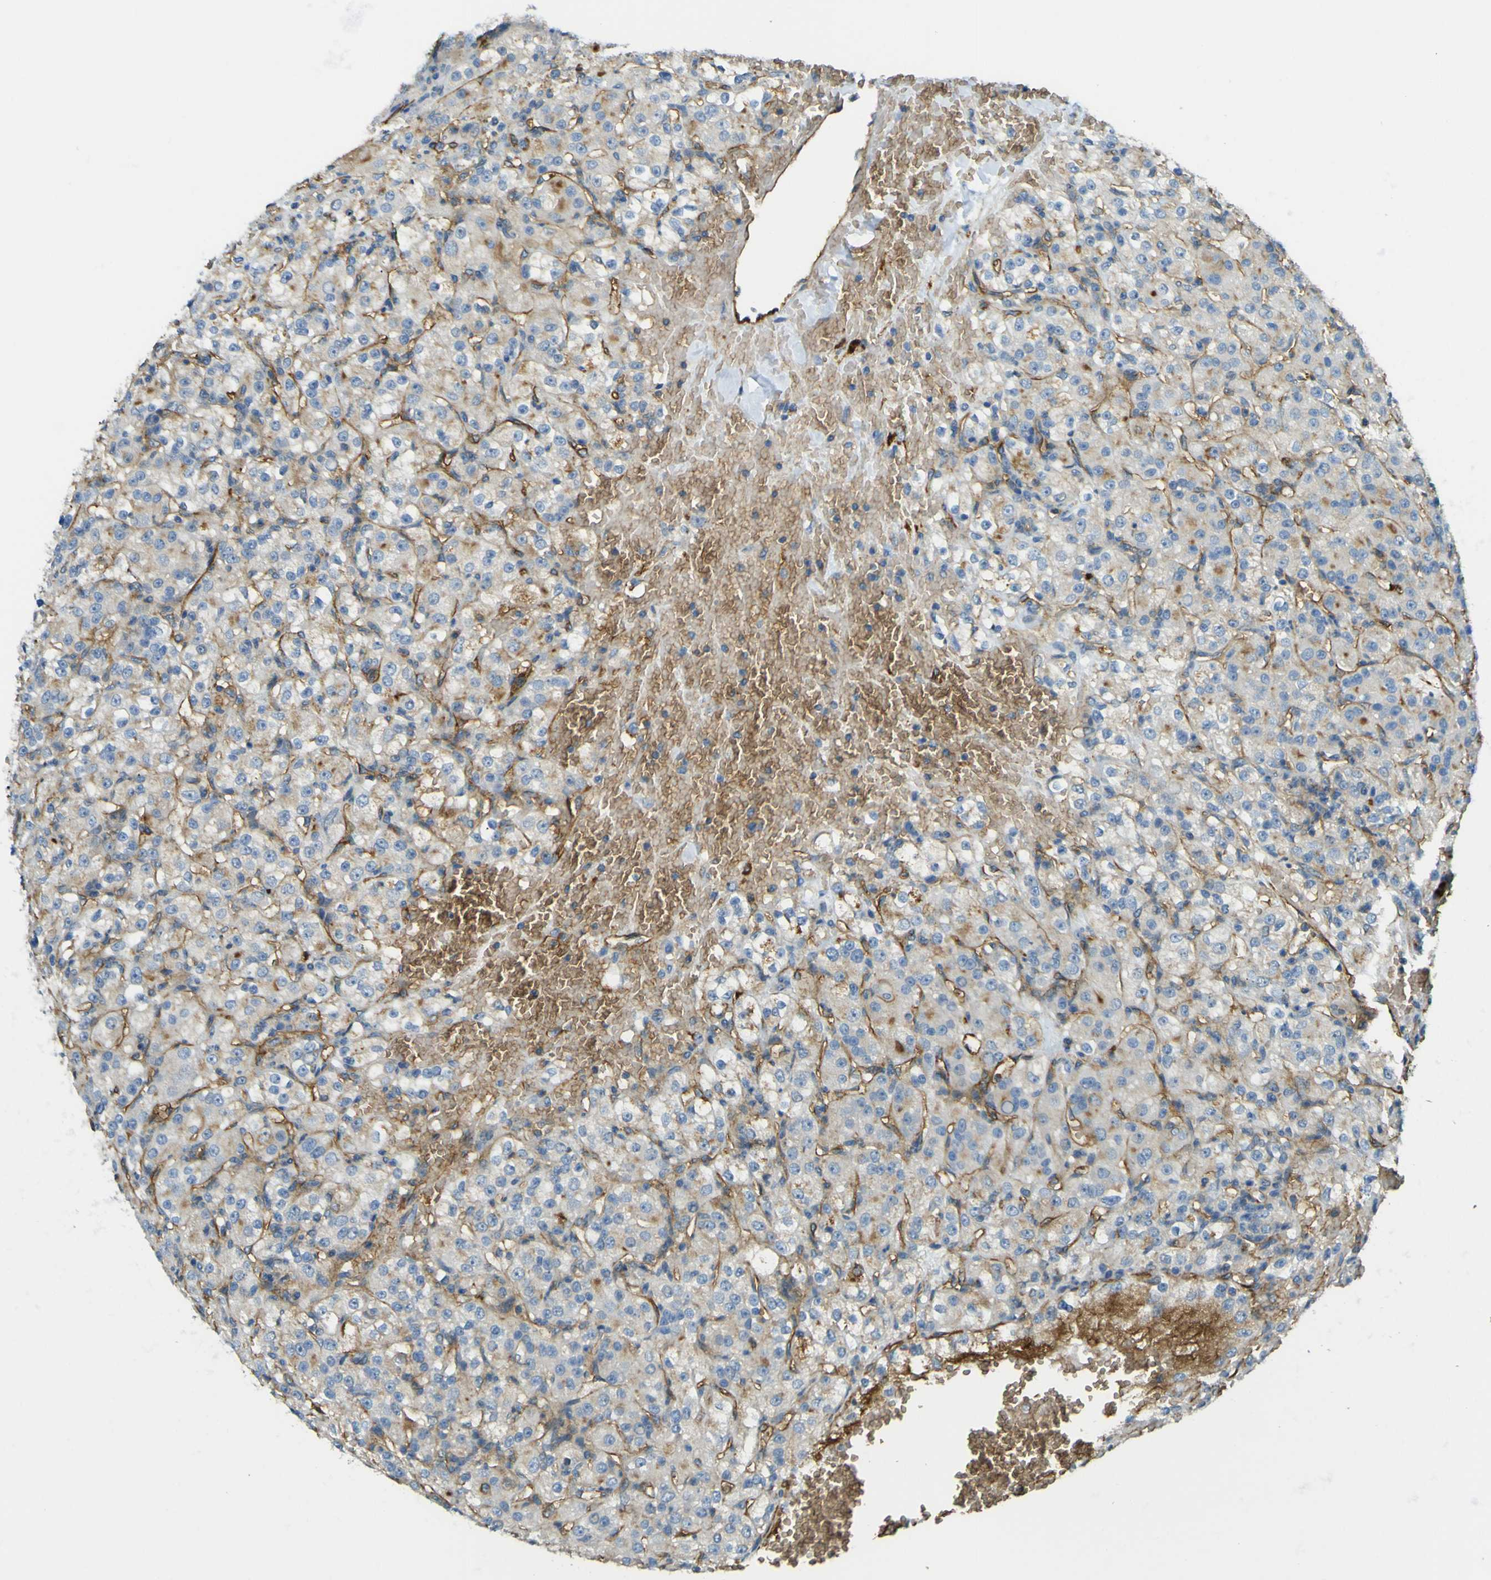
{"staining": {"intensity": "weak", "quantity": "25%-75%", "location": "cytoplasmic/membranous"}, "tissue": "renal cancer", "cell_type": "Tumor cells", "image_type": "cancer", "snomed": [{"axis": "morphology", "description": "Normal tissue, NOS"}, {"axis": "morphology", "description": "Adenocarcinoma, NOS"}, {"axis": "topography", "description": "Kidney"}], "caption": "Immunohistochemistry (IHC) staining of adenocarcinoma (renal), which exhibits low levels of weak cytoplasmic/membranous positivity in about 25%-75% of tumor cells indicating weak cytoplasmic/membranous protein positivity. The staining was performed using DAB (3,3'-diaminobenzidine) (brown) for protein detection and nuclei were counterstained in hematoxylin (blue).", "gene": "PLXDC1", "patient": {"sex": "male", "age": 61}}